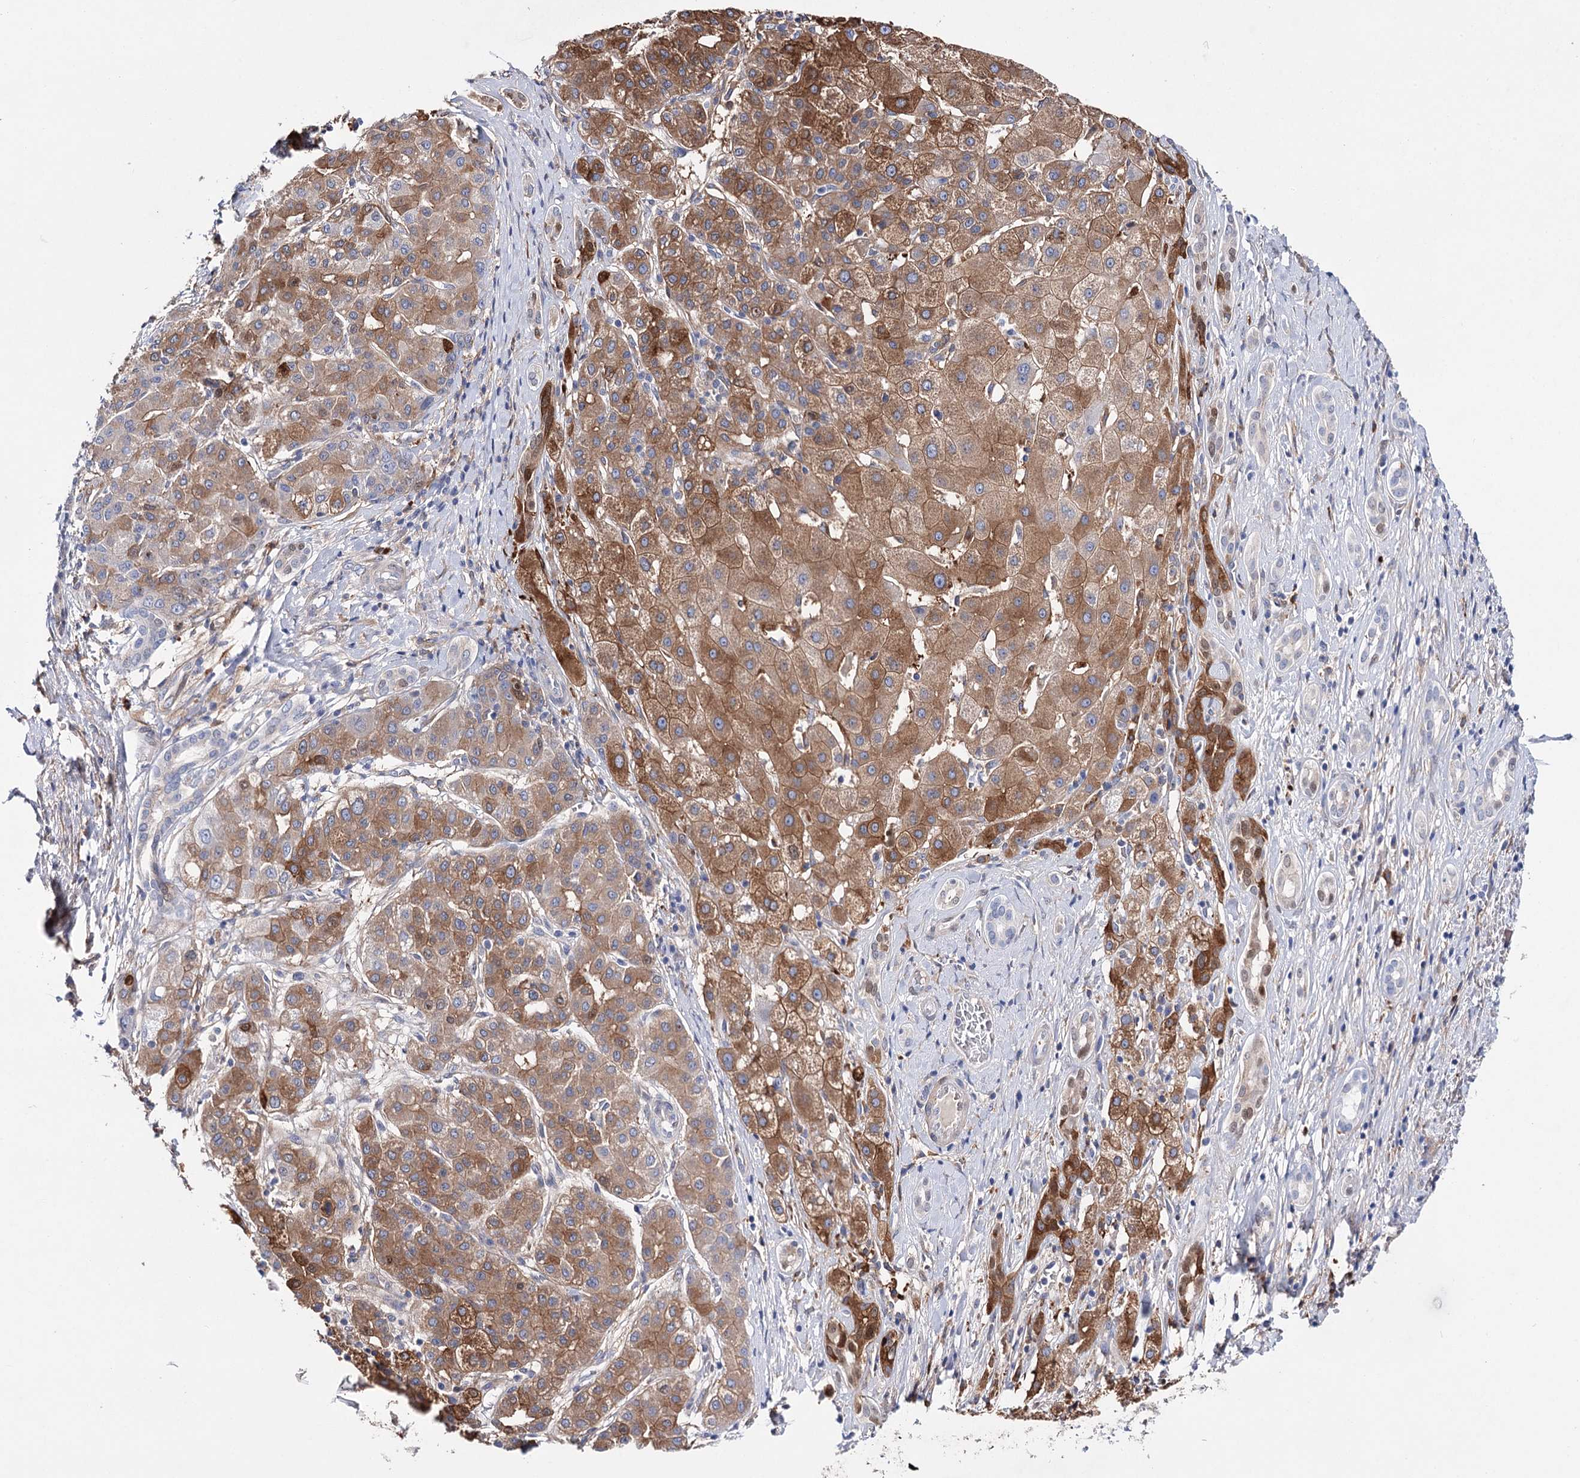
{"staining": {"intensity": "strong", "quantity": ">75%", "location": "cytoplasmic/membranous"}, "tissue": "liver cancer", "cell_type": "Tumor cells", "image_type": "cancer", "snomed": [{"axis": "morphology", "description": "Carcinoma, Hepatocellular, NOS"}, {"axis": "topography", "description": "Liver"}], "caption": "Immunohistochemical staining of liver cancer displays high levels of strong cytoplasmic/membranous expression in about >75% of tumor cells.", "gene": "CFAP46", "patient": {"sex": "male", "age": 65}}